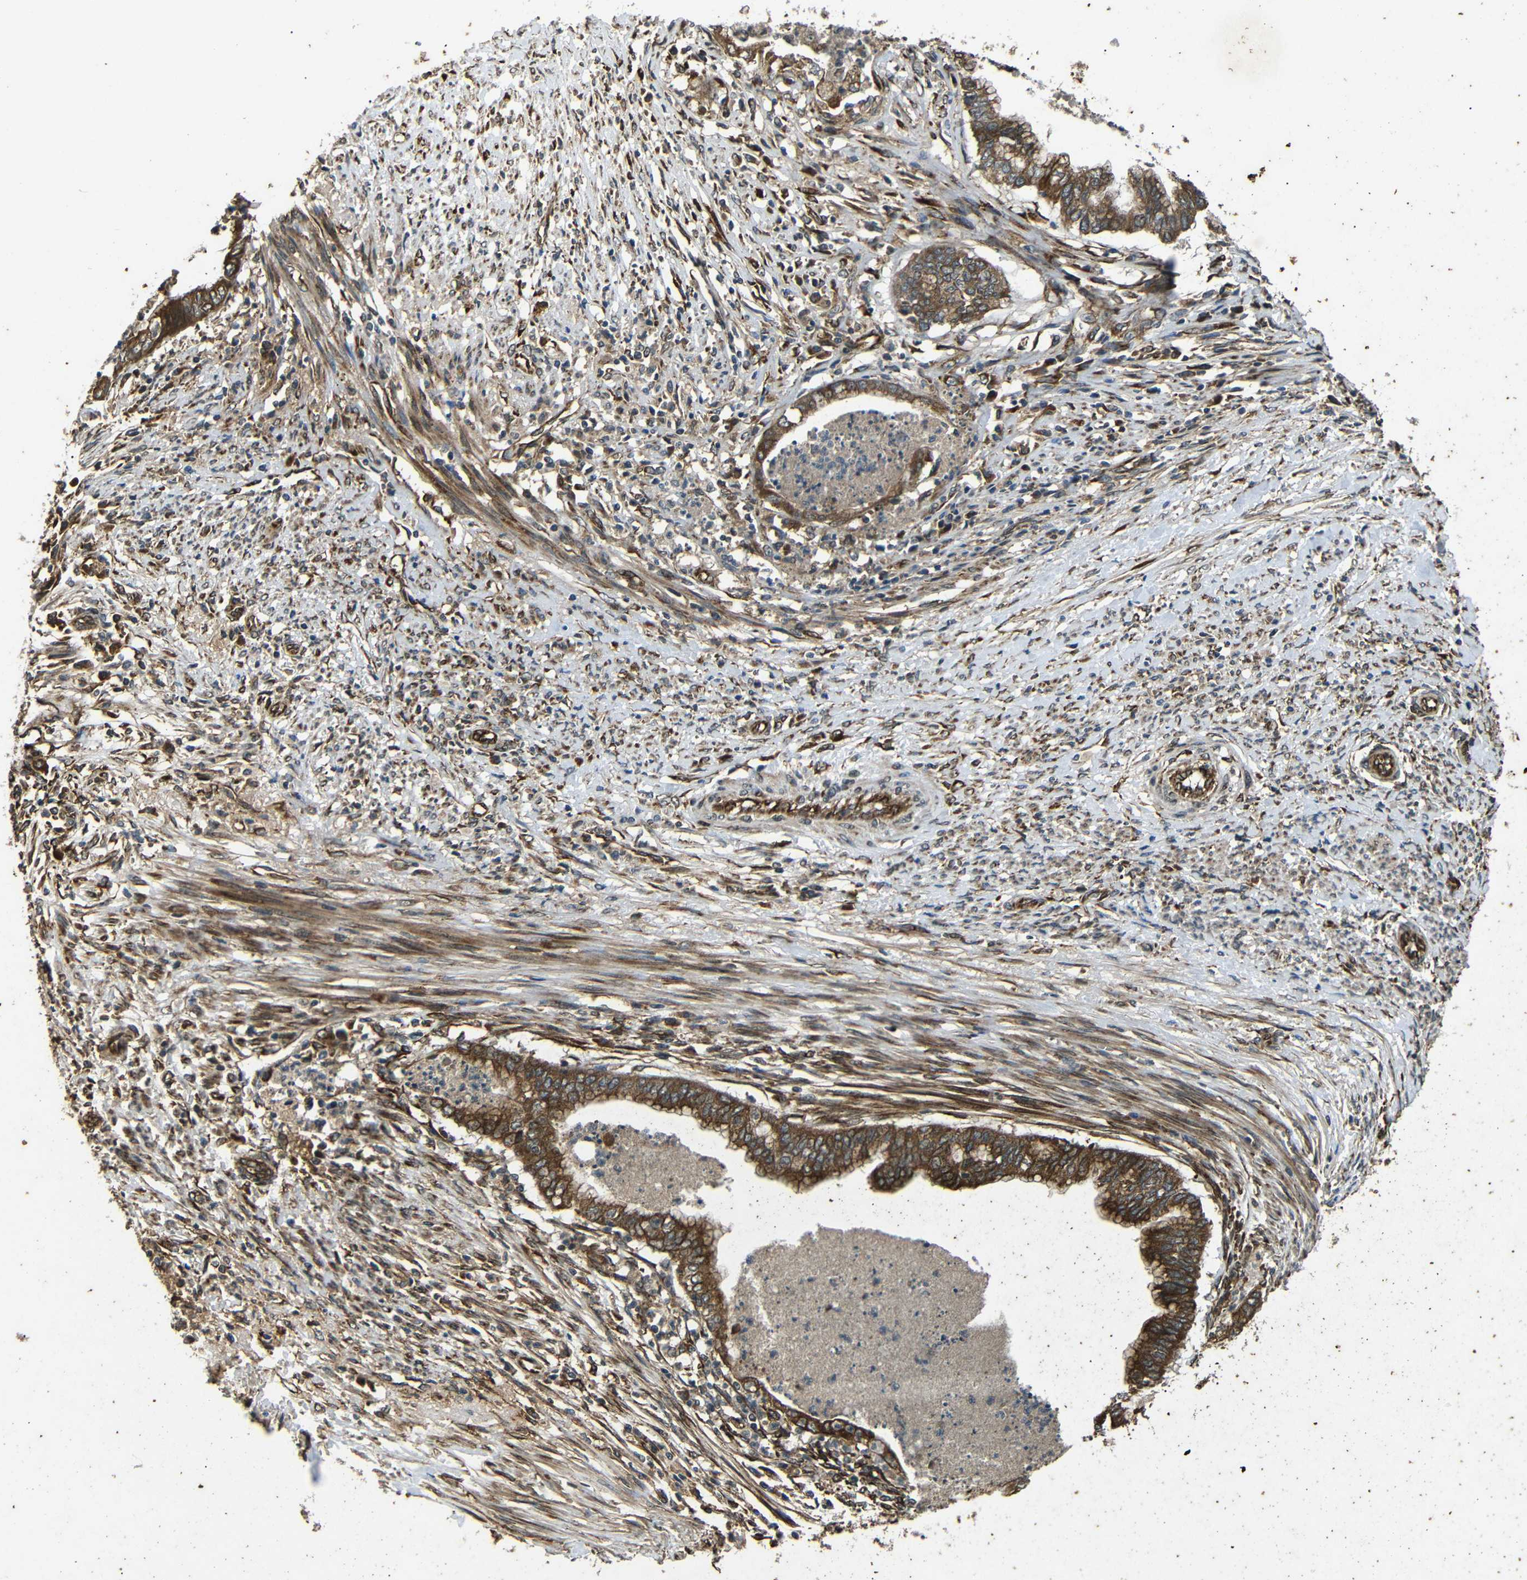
{"staining": {"intensity": "strong", "quantity": ">75%", "location": "cytoplasmic/membranous"}, "tissue": "endometrial cancer", "cell_type": "Tumor cells", "image_type": "cancer", "snomed": [{"axis": "morphology", "description": "Necrosis, NOS"}, {"axis": "morphology", "description": "Adenocarcinoma, NOS"}, {"axis": "topography", "description": "Endometrium"}], "caption": "Adenocarcinoma (endometrial) tissue displays strong cytoplasmic/membranous expression in about >75% of tumor cells The staining is performed using DAB (3,3'-diaminobenzidine) brown chromogen to label protein expression. The nuclei are counter-stained blue using hematoxylin.", "gene": "TRPC1", "patient": {"sex": "female", "age": 79}}